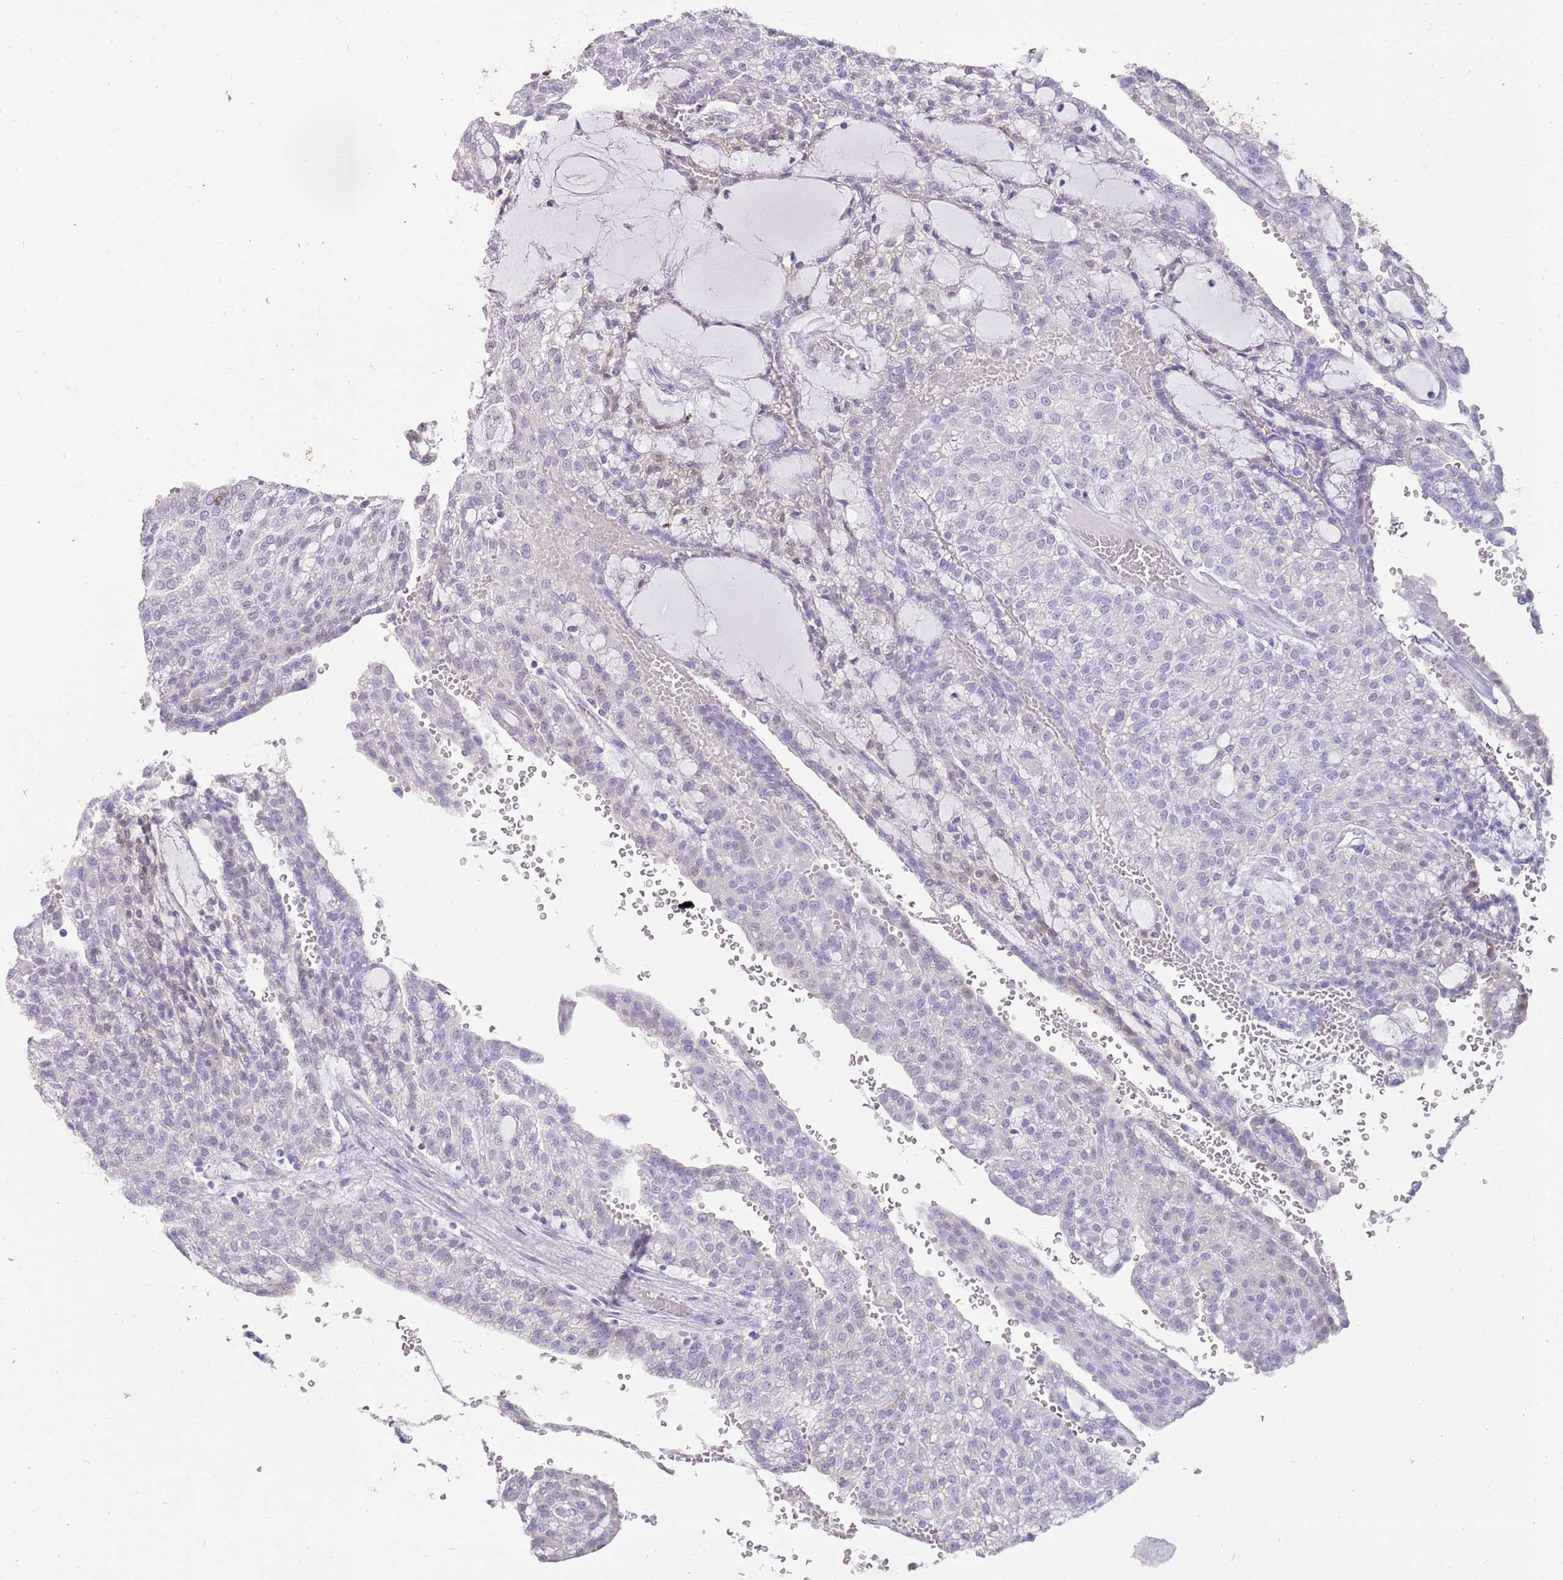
{"staining": {"intensity": "negative", "quantity": "none", "location": "none"}, "tissue": "renal cancer", "cell_type": "Tumor cells", "image_type": "cancer", "snomed": [{"axis": "morphology", "description": "Adenocarcinoma, NOS"}, {"axis": "topography", "description": "Kidney"}], "caption": "Human renal cancer stained for a protein using IHC reveals no staining in tumor cells.", "gene": "NBPF3", "patient": {"sex": "male", "age": 63}}